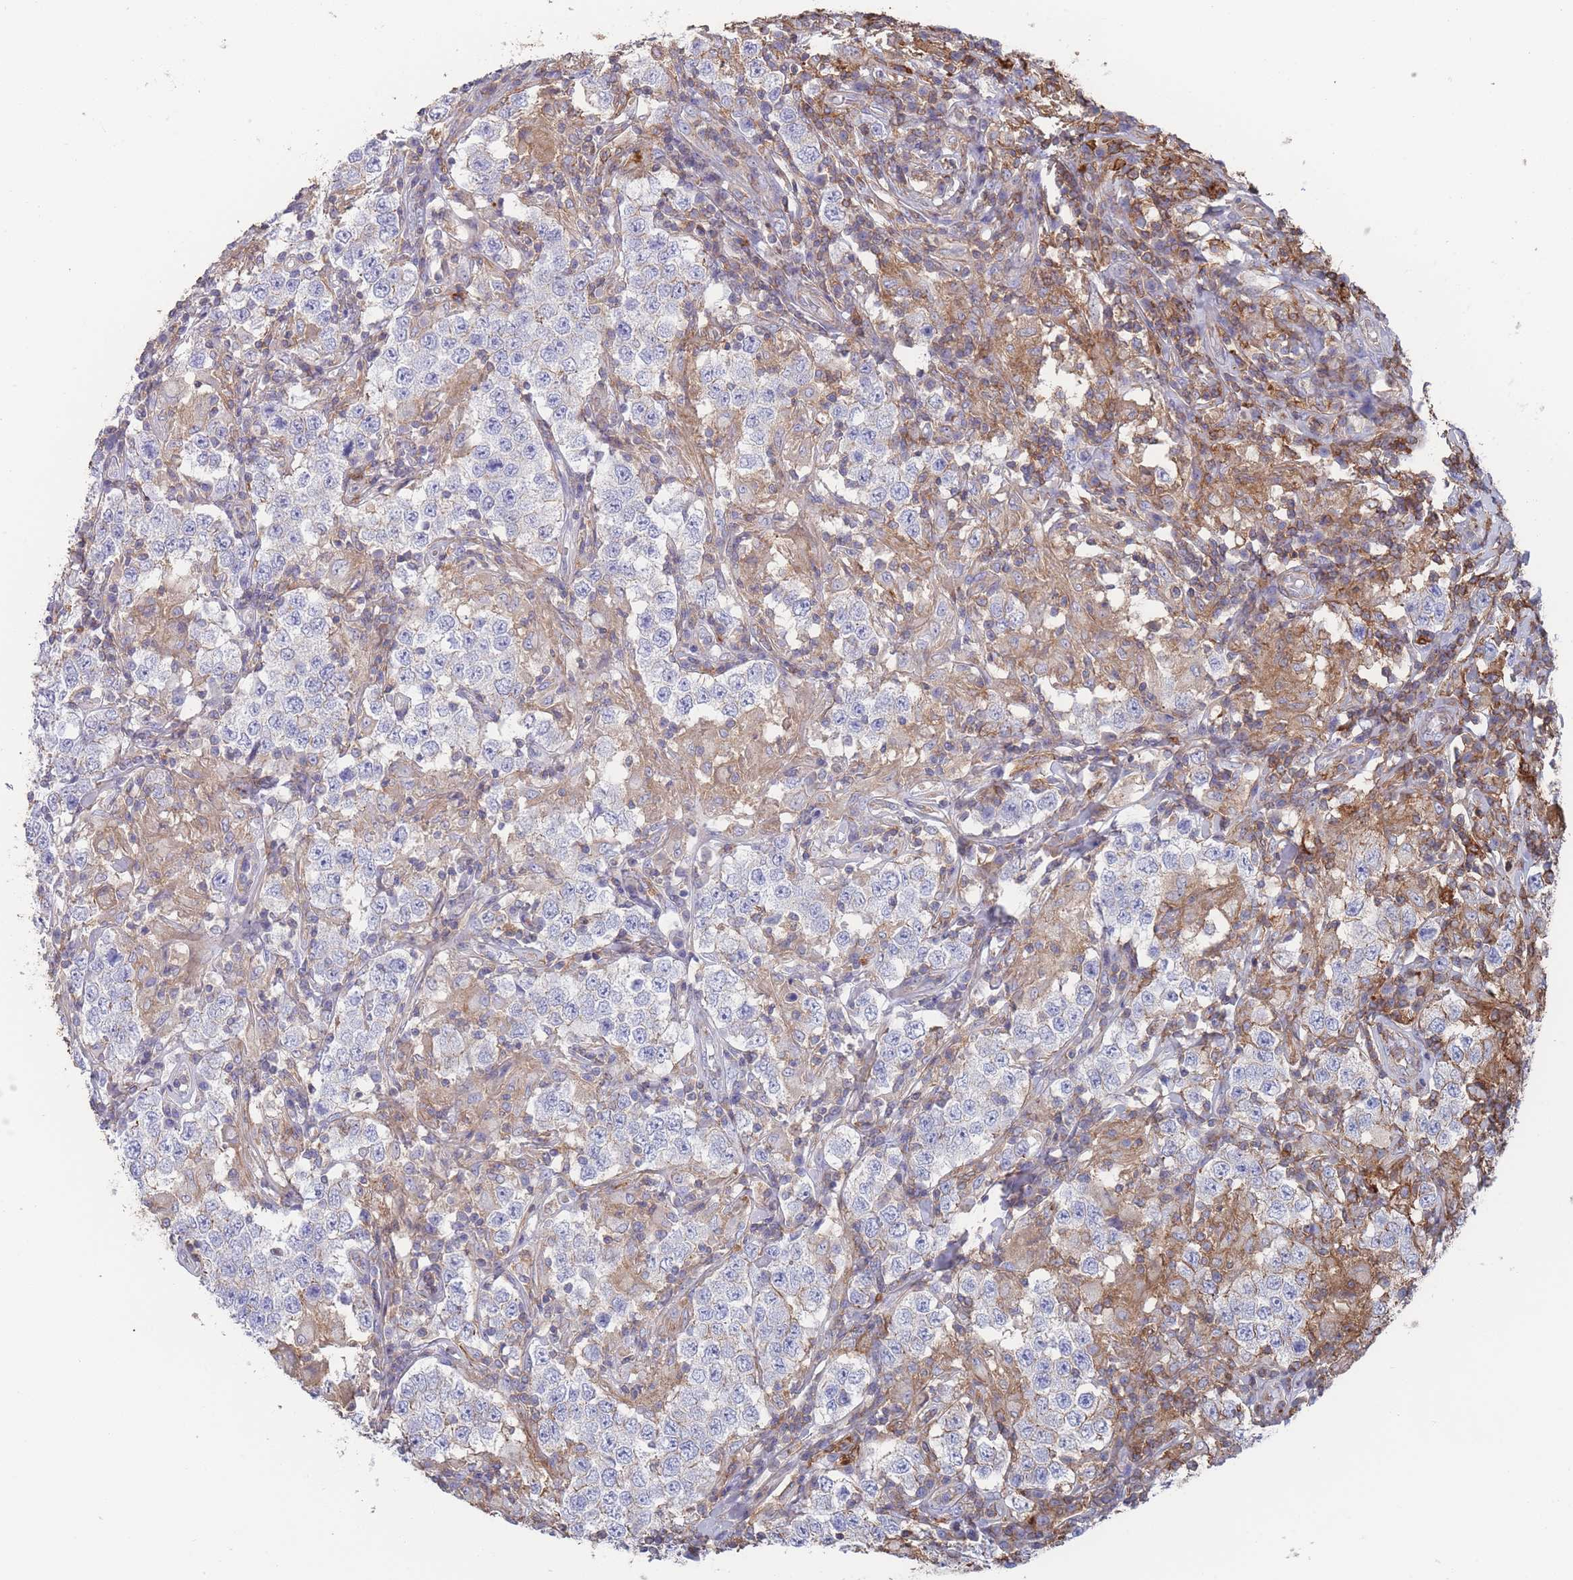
{"staining": {"intensity": "negative", "quantity": "none", "location": "none"}, "tissue": "testis cancer", "cell_type": "Tumor cells", "image_type": "cancer", "snomed": [{"axis": "morphology", "description": "Seminoma, NOS"}, {"axis": "morphology", "description": "Carcinoma, Embryonal, NOS"}, {"axis": "topography", "description": "Testis"}], "caption": "Tumor cells show no significant staining in testis embryonal carcinoma.", "gene": "SCCPDH", "patient": {"sex": "male", "age": 41}}